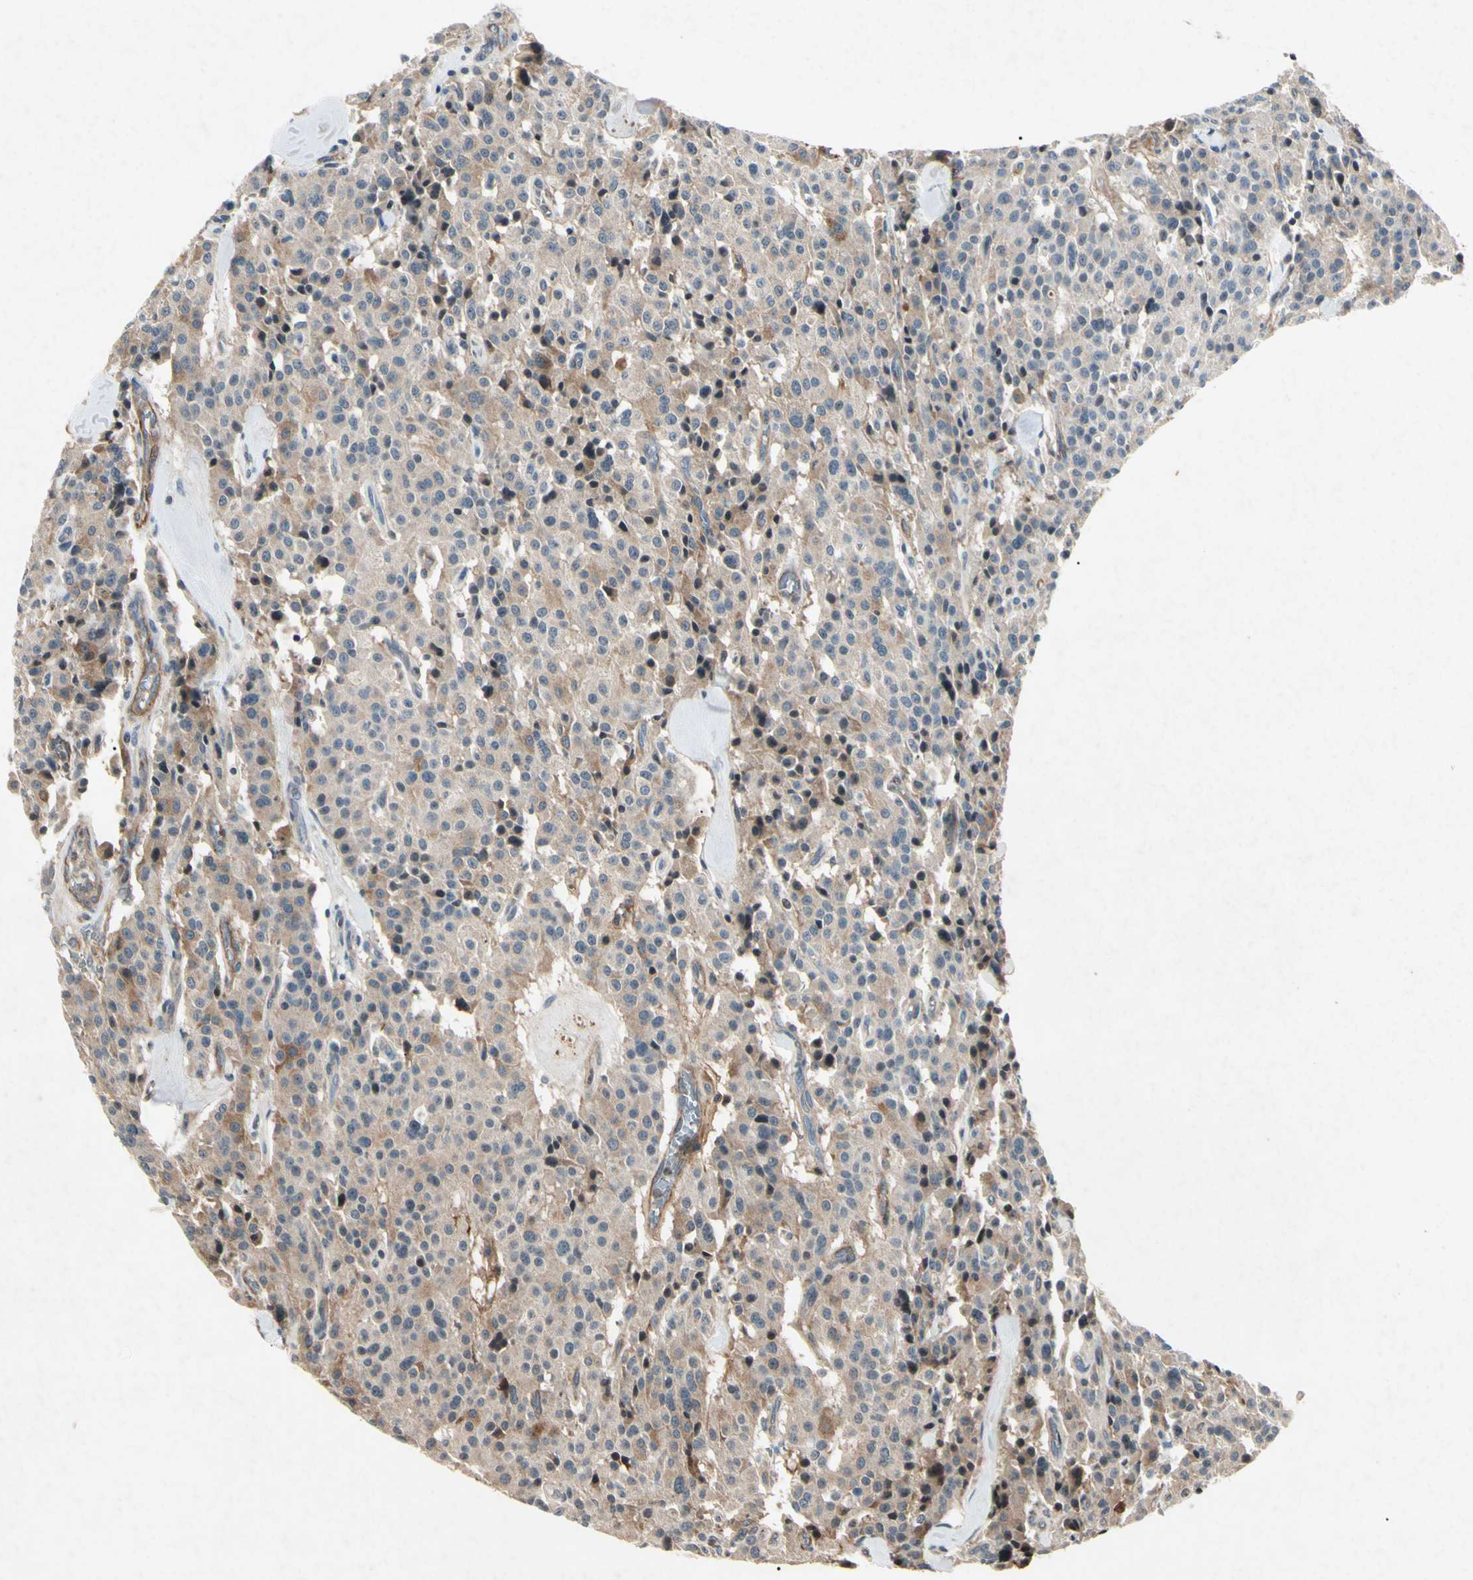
{"staining": {"intensity": "moderate", "quantity": "25%-75%", "location": "cytoplasmic/membranous"}, "tissue": "carcinoid", "cell_type": "Tumor cells", "image_type": "cancer", "snomed": [{"axis": "morphology", "description": "Carcinoid, malignant, NOS"}, {"axis": "topography", "description": "Lung"}], "caption": "Moderate cytoplasmic/membranous positivity for a protein is seen in about 25%-75% of tumor cells of malignant carcinoid using IHC.", "gene": "AEBP1", "patient": {"sex": "male", "age": 30}}